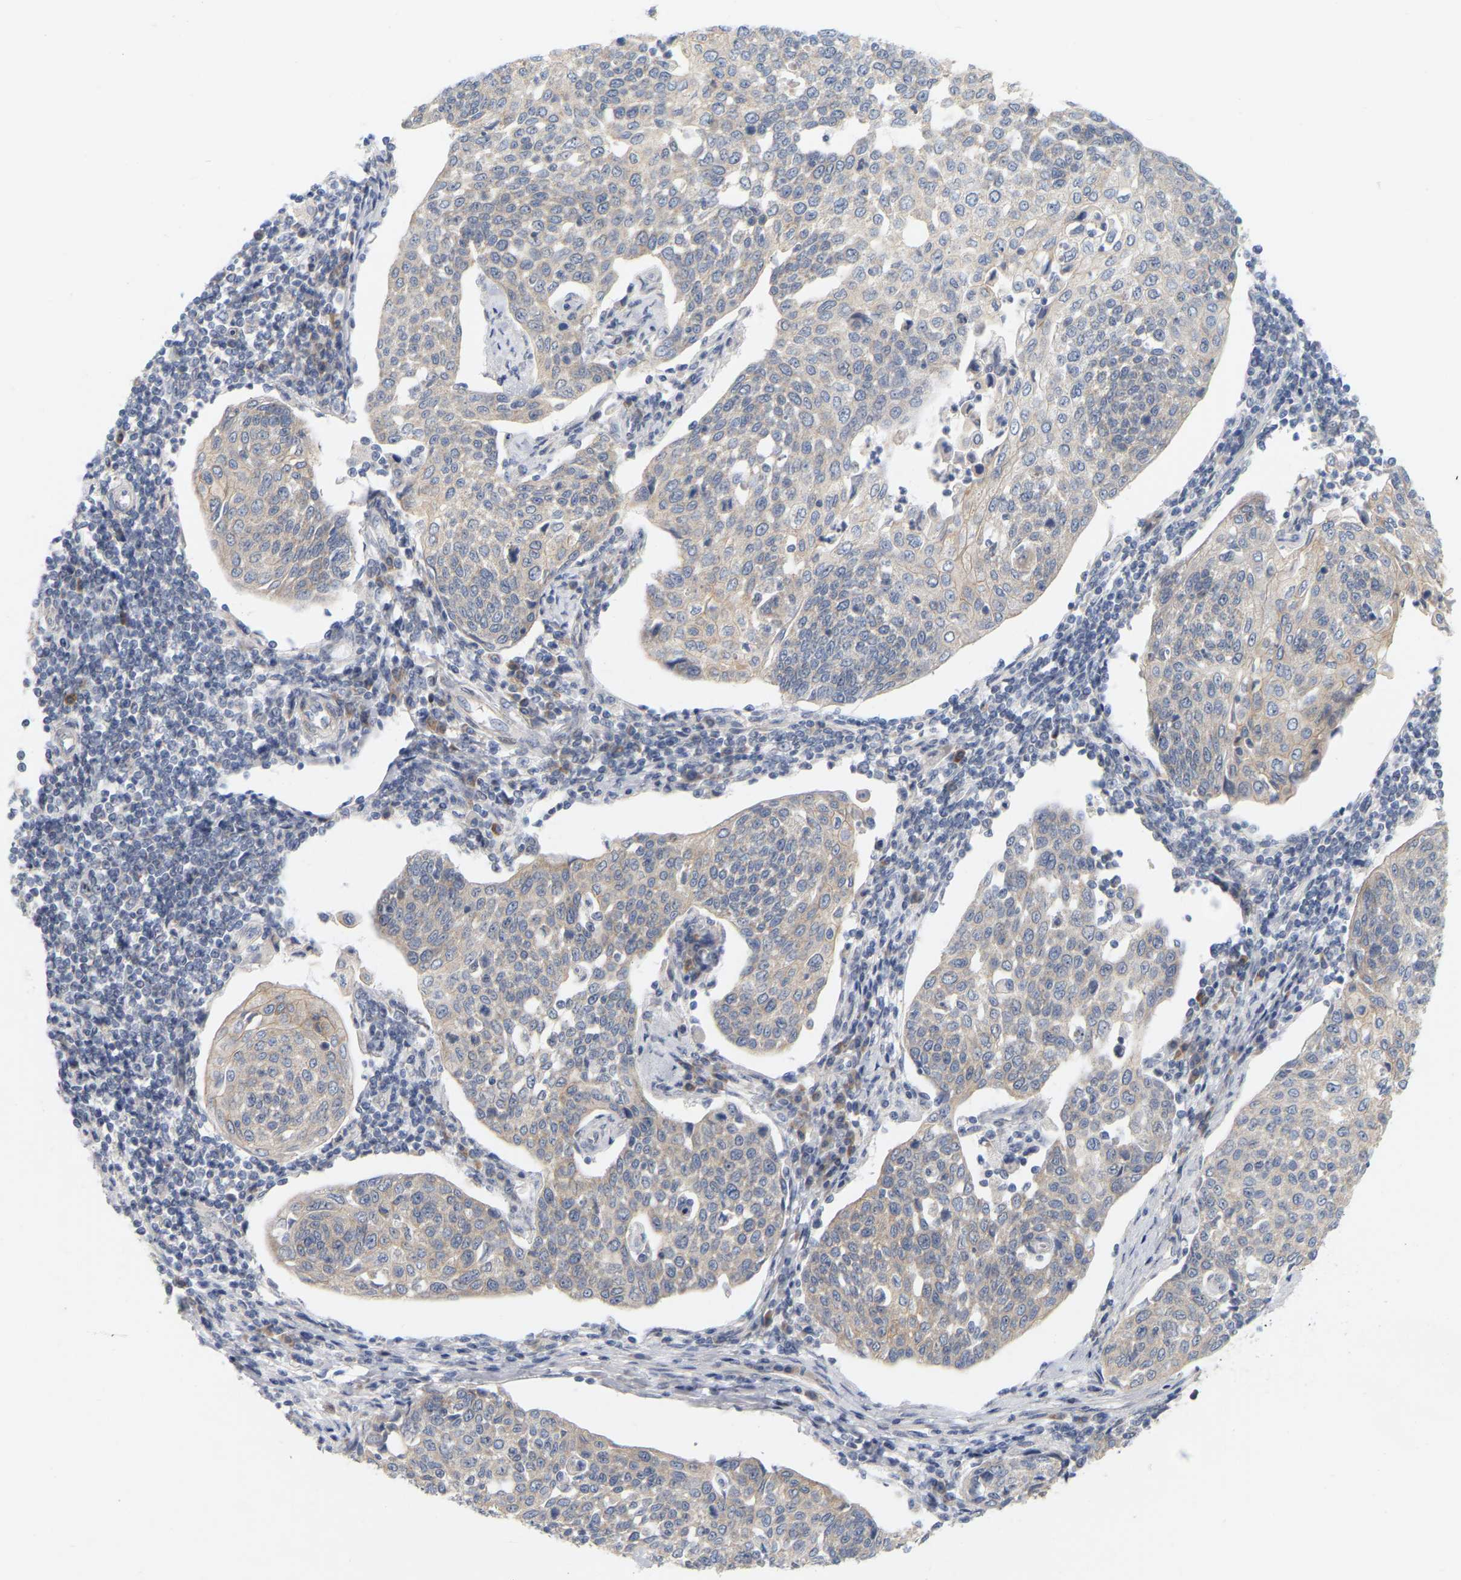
{"staining": {"intensity": "weak", "quantity": "<25%", "location": "cytoplasmic/membranous"}, "tissue": "cervical cancer", "cell_type": "Tumor cells", "image_type": "cancer", "snomed": [{"axis": "morphology", "description": "Squamous cell carcinoma, NOS"}, {"axis": "topography", "description": "Cervix"}], "caption": "Immunohistochemistry (IHC) of human cervical cancer (squamous cell carcinoma) demonstrates no expression in tumor cells.", "gene": "MINDY4", "patient": {"sex": "female", "age": 34}}